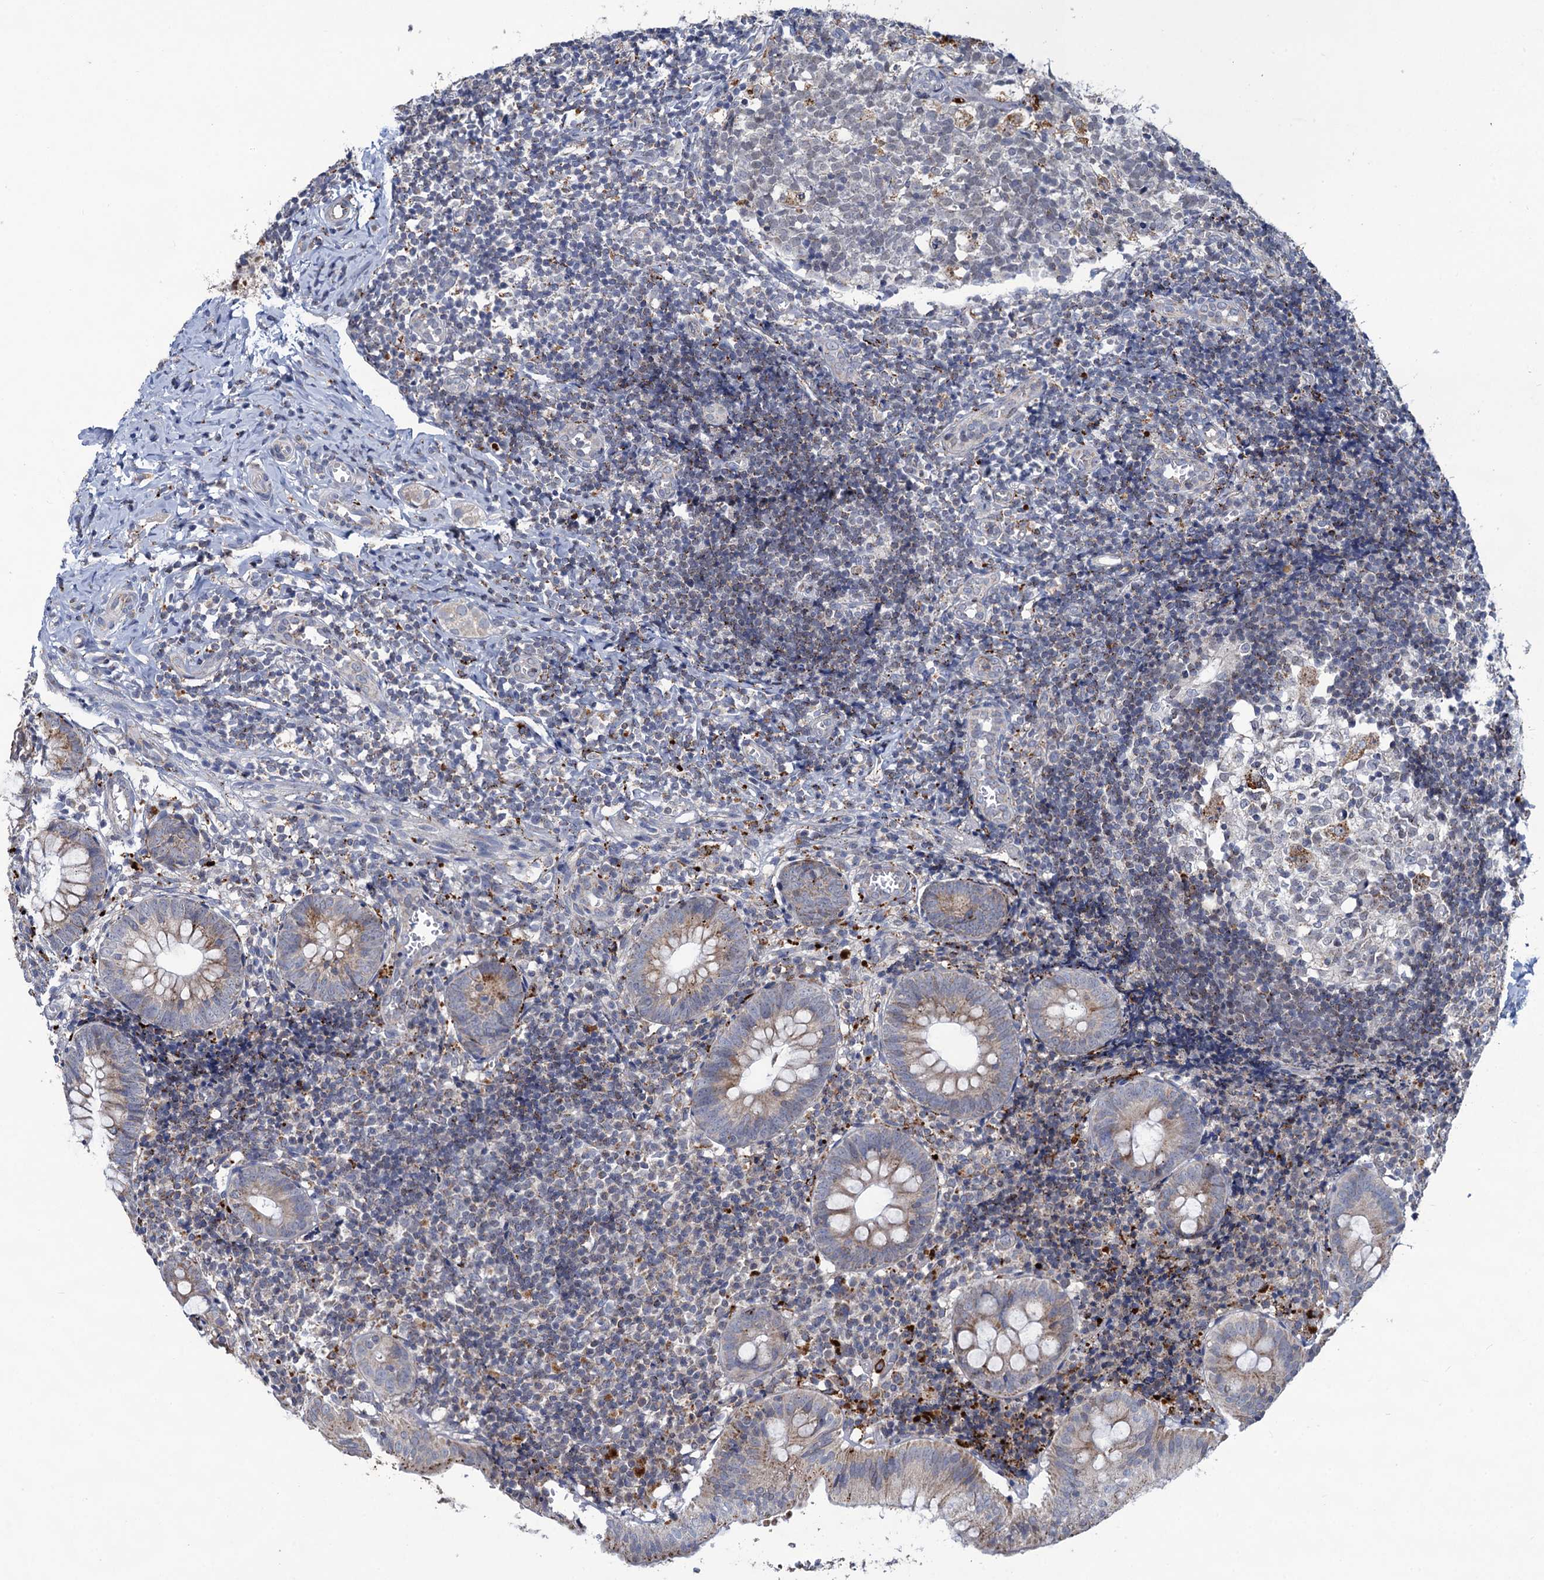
{"staining": {"intensity": "weak", "quantity": "25%-75%", "location": "cytoplasmic/membranous"}, "tissue": "appendix", "cell_type": "Glandular cells", "image_type": "normal", "snomed": [{"axis": "morphology", "description": "Normal tissue, NOS"}, {"axis": "topography", "description": "Appendix"}], "caption": "Immunohistochemistry (IHC) of normal human appendix reveals low levels of weak cytoplasmic/membranous expression in about 25%-75% of glandular cells.", "gene": "ANKS3", "patient": {"sex": "male", "age": 8}}